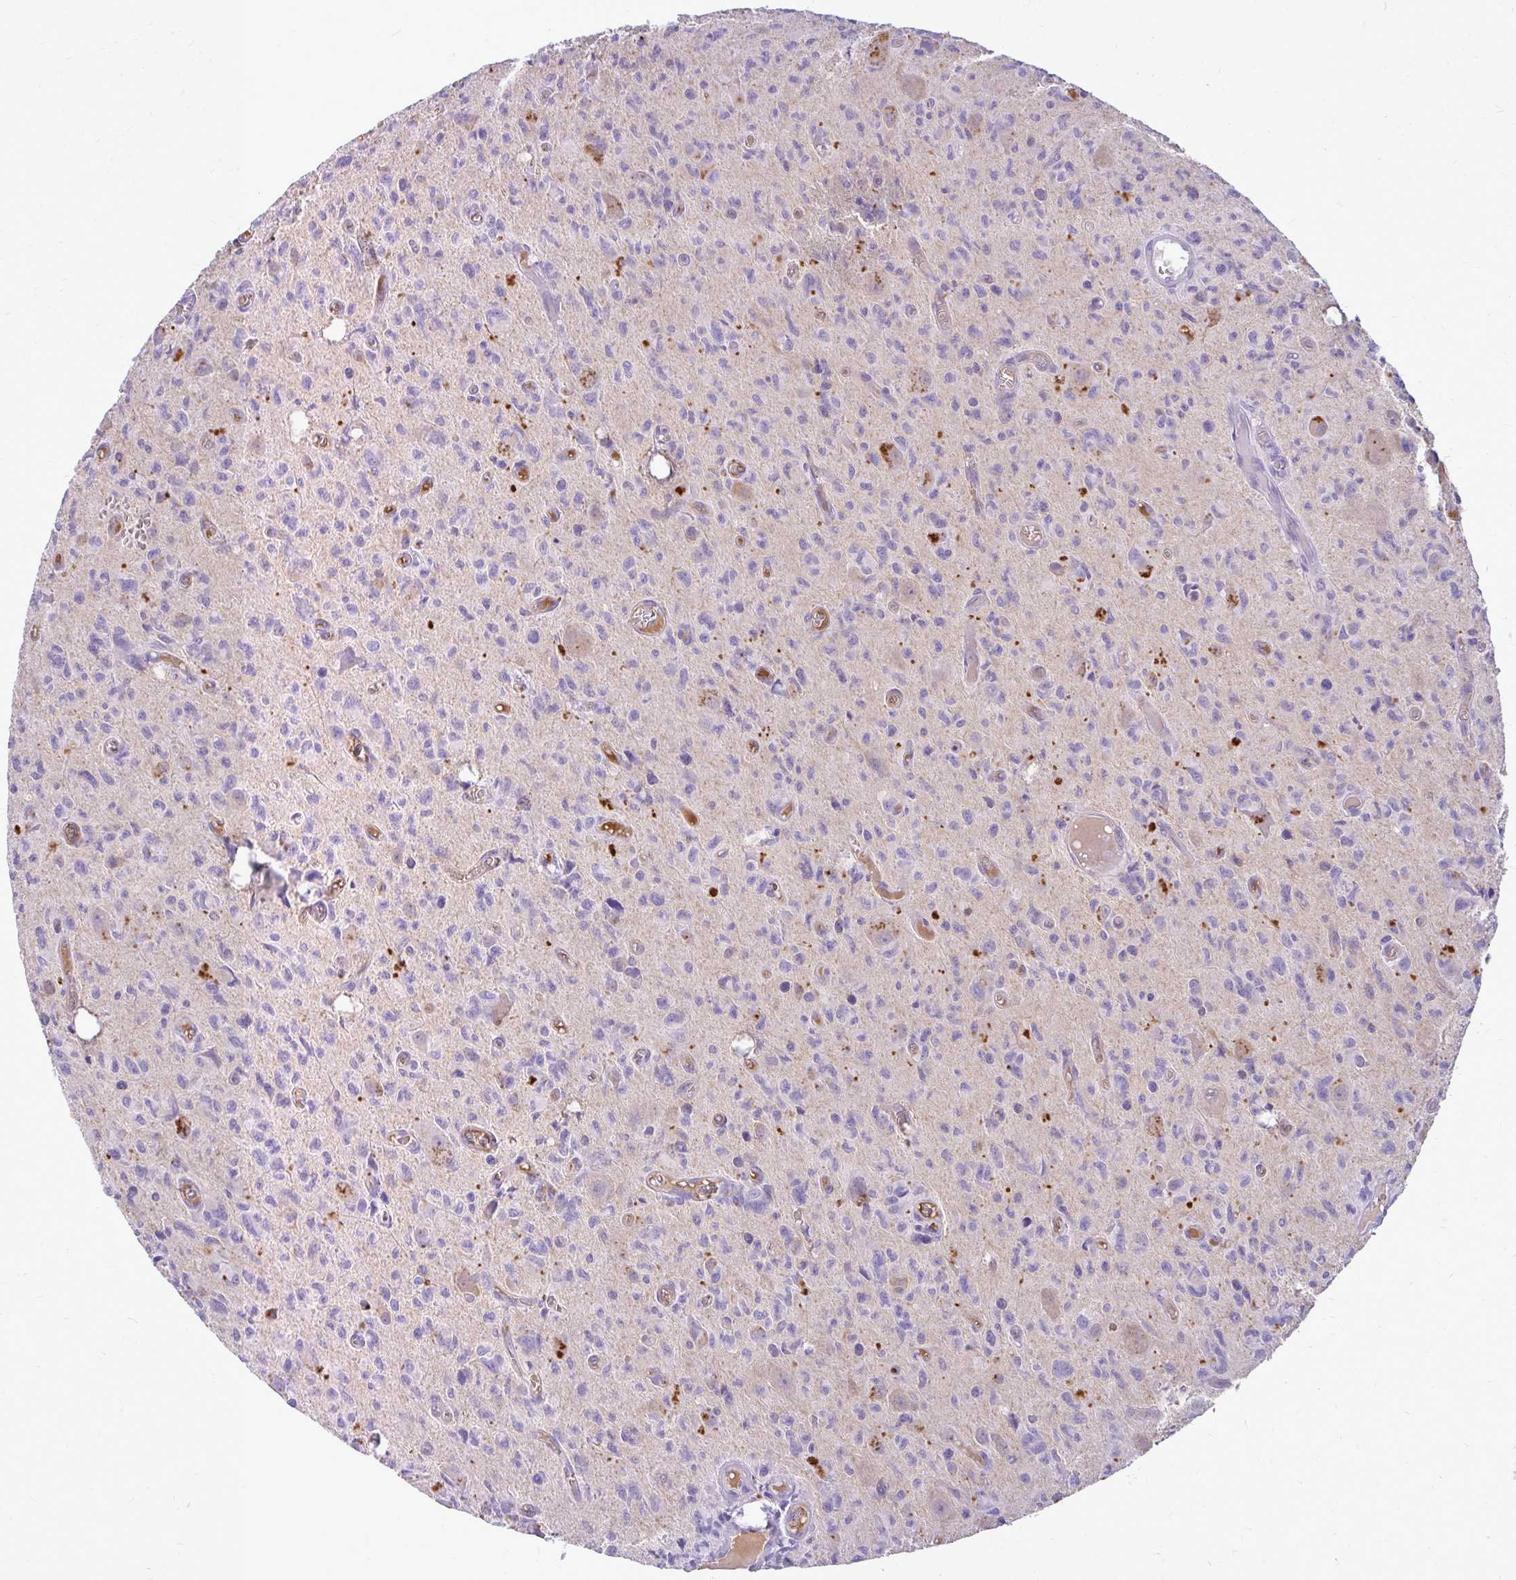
{"staining": {"intensity": "negative", "quantity": "none", "location": "none"}, "tissue": "glioma", "cell_type": "Tumor cells", "image_type": "cancer", "snomed": [{"axis": "morphology", "description": "Glioma, malignant, High grade"}, {"axis": "topography", "description": "Brain"}], "caption": "Immunohistochemical staining of glioma demonstrates no significant expression in tumor cells.", "gene": "MAP1LC3A", "patient": {"sex": "male", "age": 76}}